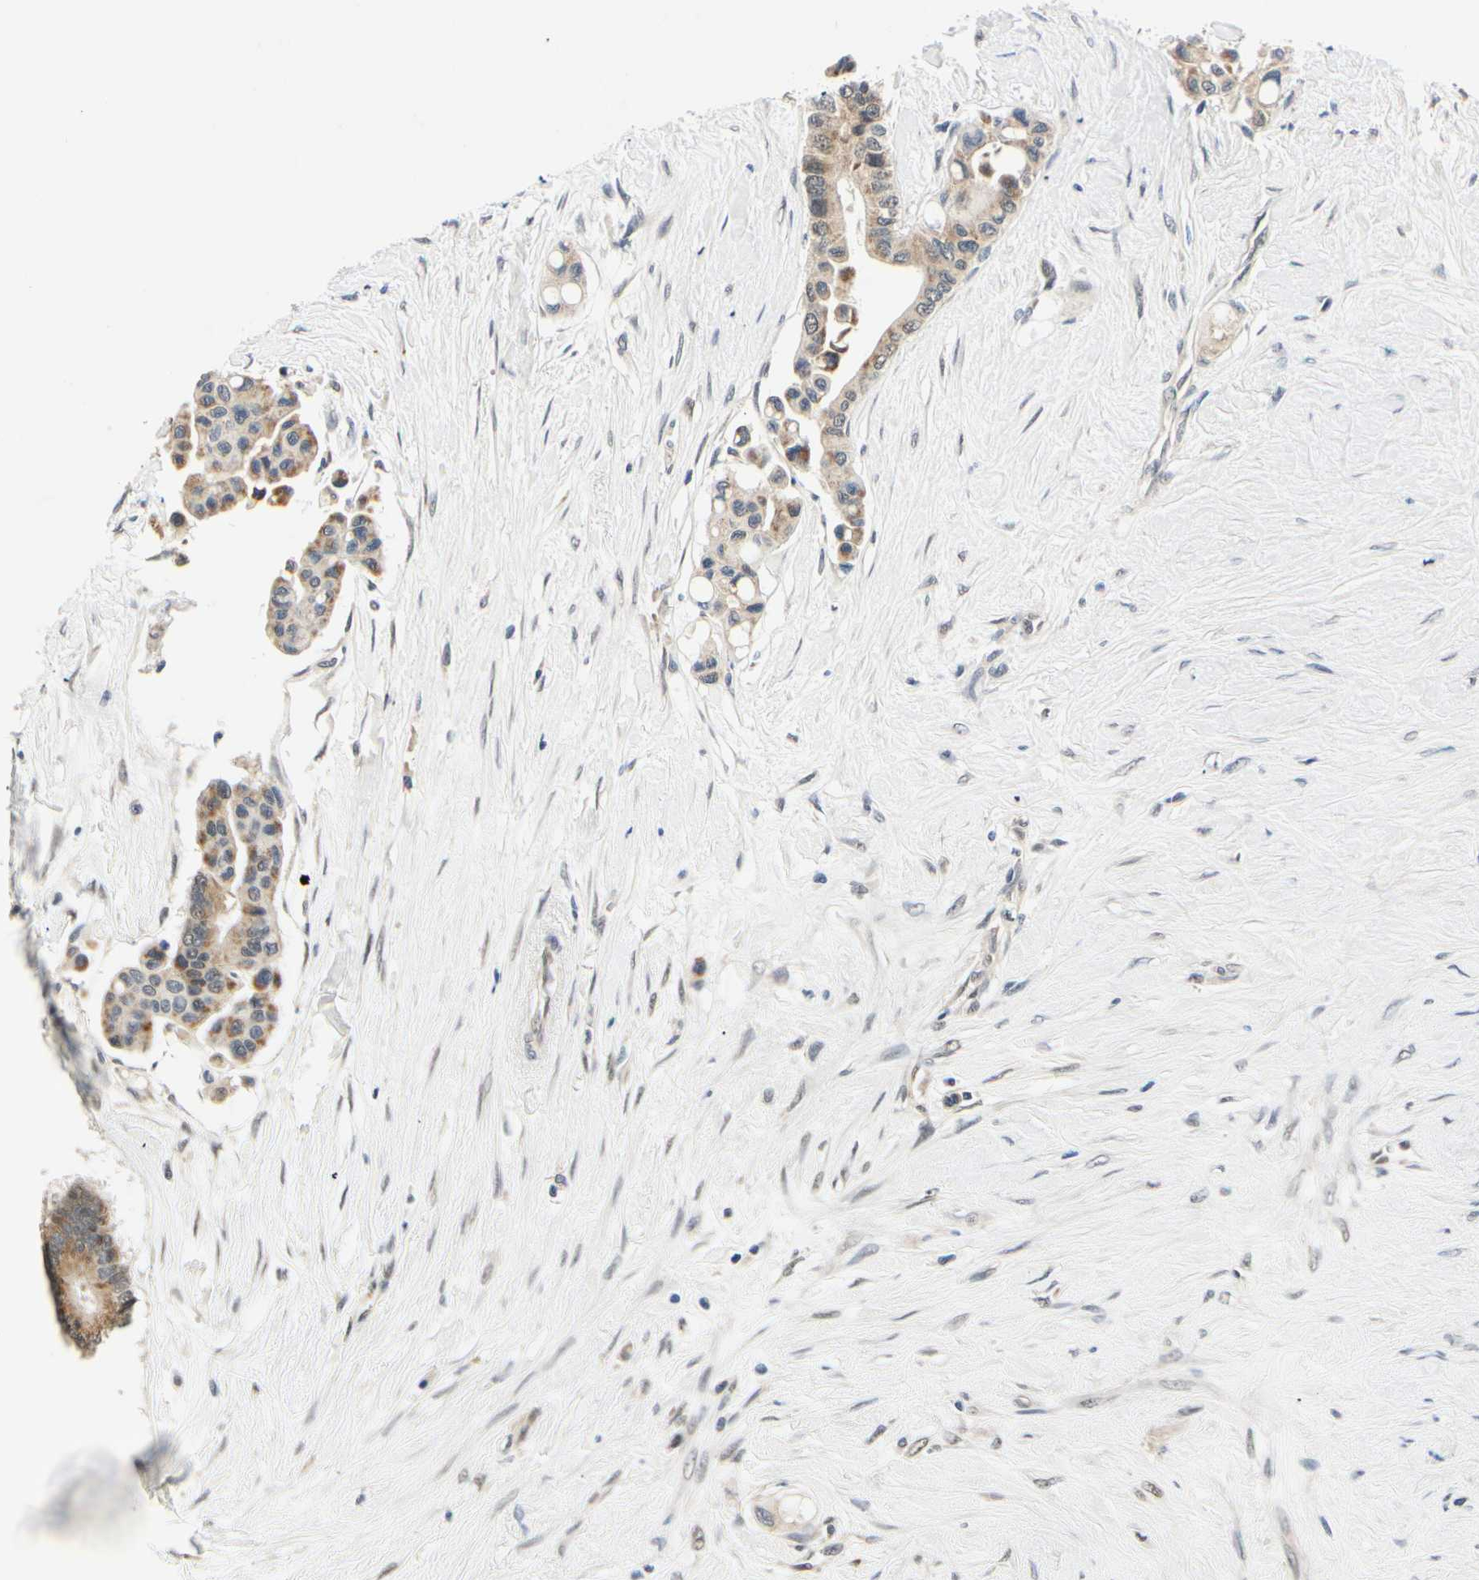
{"staining": {"intensity": "moderate", "quantity": "25%-75%", "location": "cytoplasmic/membranous"}, "tissue": "colorectal cancer", "cell_type": "Tumor cells", "image_type": "cancer", "snomed": [{"axis": "morphology", "description": "Normal tissue, NOS"}, {"axis": "morphology", "description": "Adenocarcinoma, NOS"}, {"axis": "topography", "description": "Colon"}], "caption": "Immunohistochemistry (IHC) photomicrograph of neoplastic tissue: adenocarcinoma (colorectal) stained using immunohistochemistry (IHC) demonstrates medium levels of moderate protein expression localized specifically in the cytoplasmic/membranous of tumor cells, appearing as a cytoplasmic/membranous brown color.", "gene": "PDK2", "patient": {"sex": "male", "age": 82}}